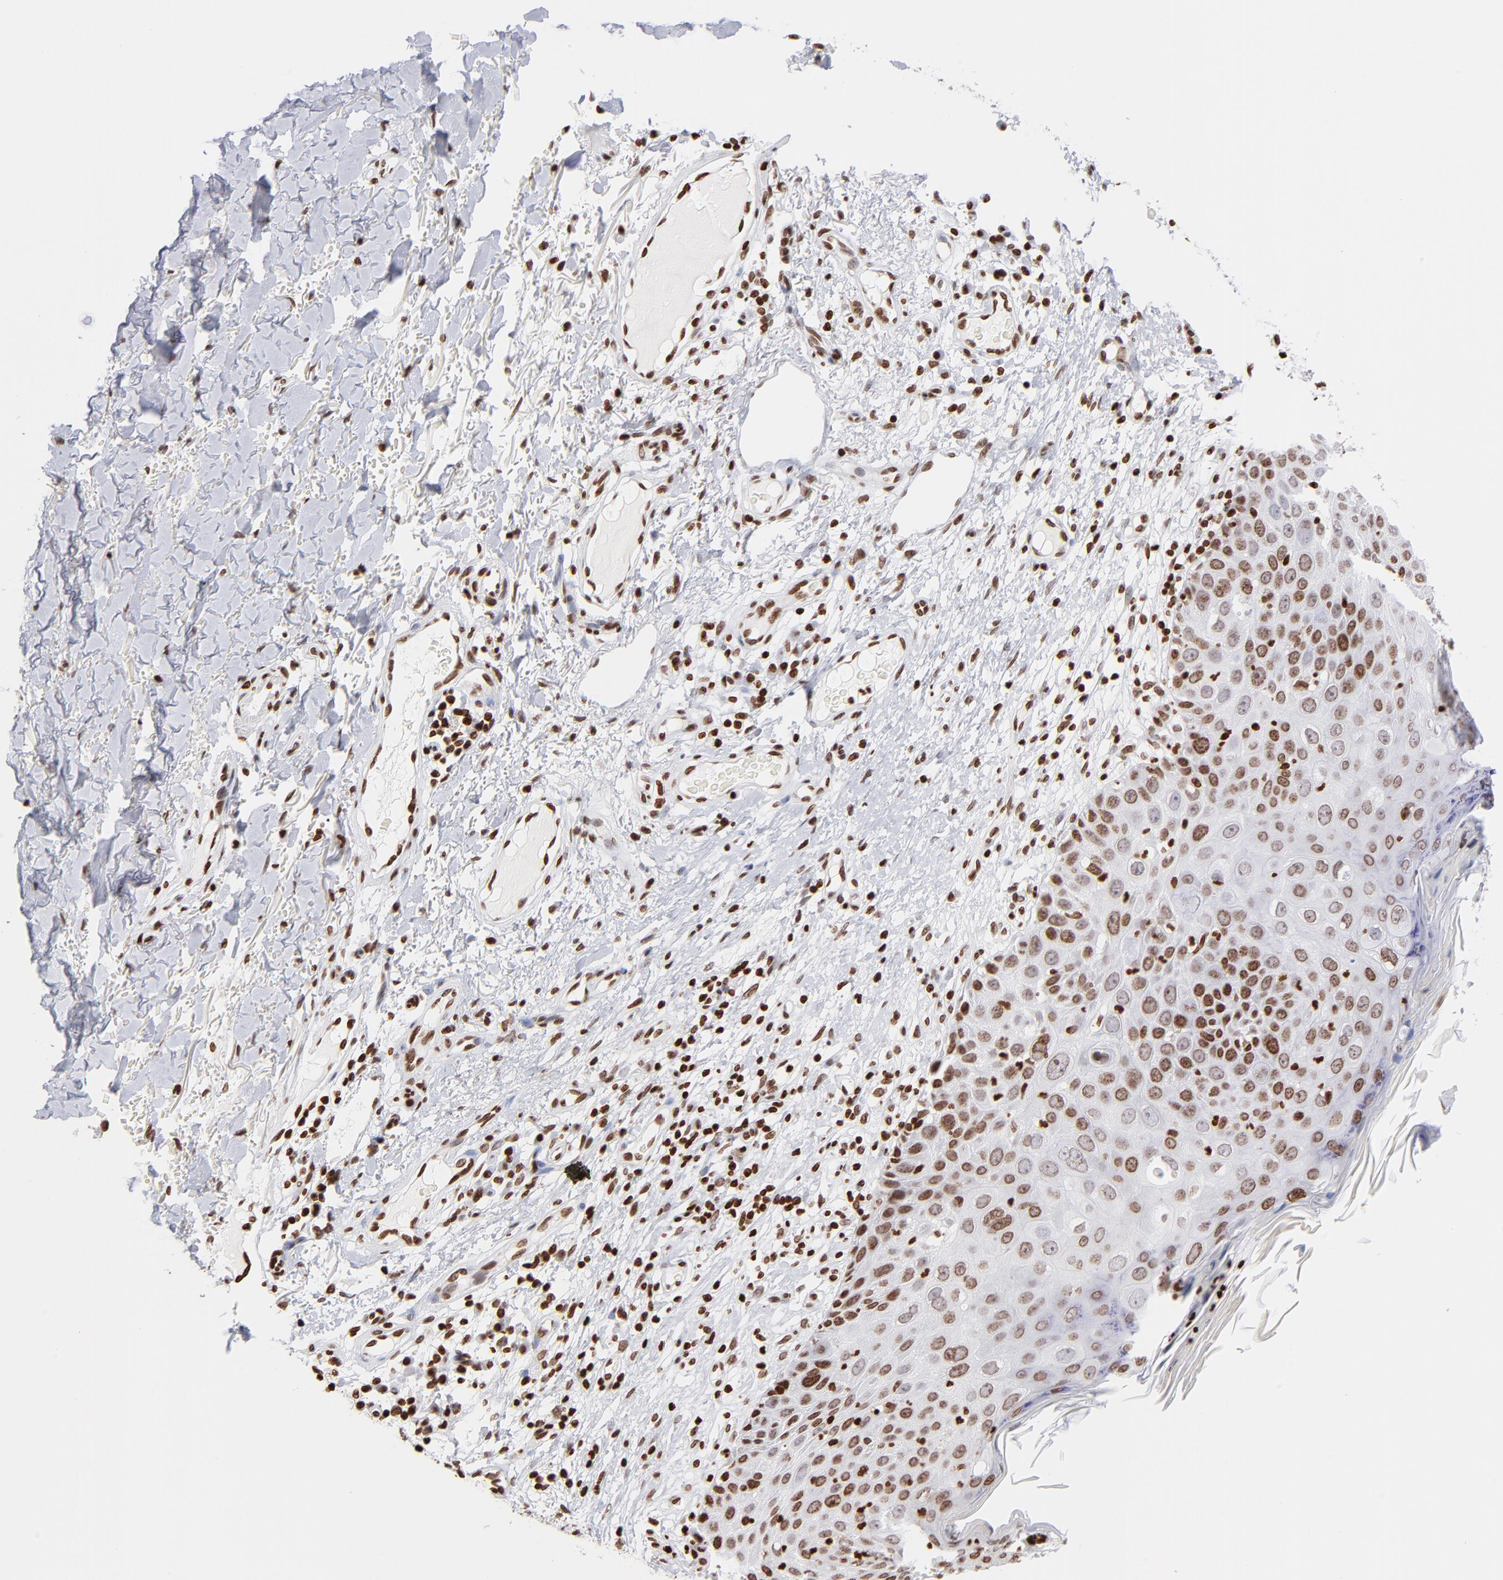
{"staining": {"intensity": "moderate", "quantity": ">75%", "location": "cytoplasmic/membranous"}, "tissue": "skin cancer", "cell_type": "Tumor cells", "image_type": "cancer", "snomed": [{"axis": "morphology", "description": "Squamous cell carcinoma, NOS"}, {"axis": "topography", "description": "Skin"}], "caption": "Human squamous cell carcinoma (skin) stained with a brown dye exhibits moderate cytoplasmic/membranous positive staining in approximately >75% of tumor cells.", "gene": "RTL4", "patient": {"sex": "male", "age": 87}}